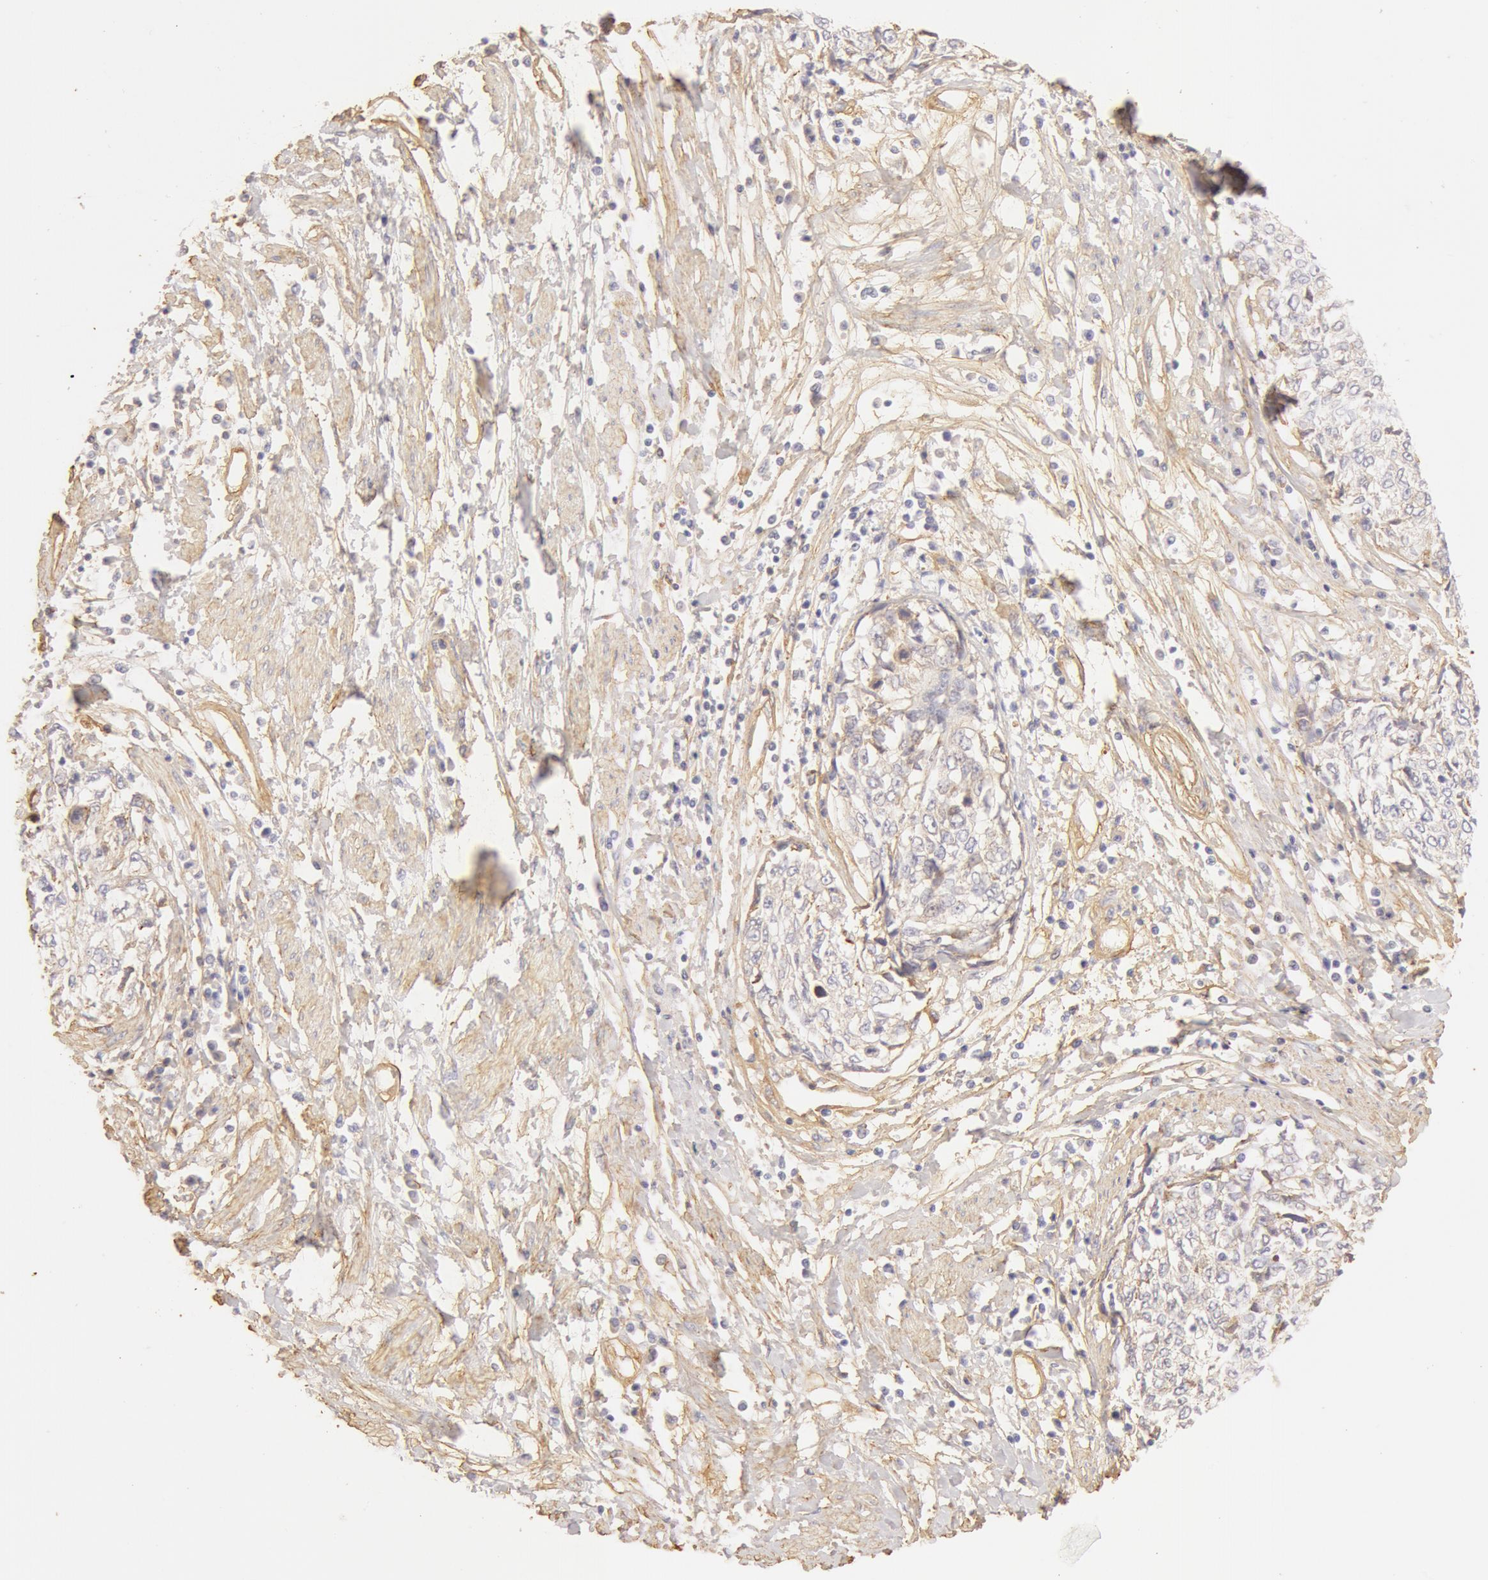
{"staining": {"intensity": "weak", "quantity": "25%-75%", "location": "cytoplasmic/membranous"}, "tissue": "cervical cancer", "cell_type": "Tumor cells", "image_type": "cancer", "snomed": [{"axis": "morphology", "description": "Squamous cell carcinoma, NOS"}, {"axis": "topography", "description": "Cervix"}], "caption": "Cervical squamous cell carcinoma stained with a protein marker shows weak staining in tumor cells.", "gene": "COL4A1", "patient": {"sex": "female", "age": 57}}